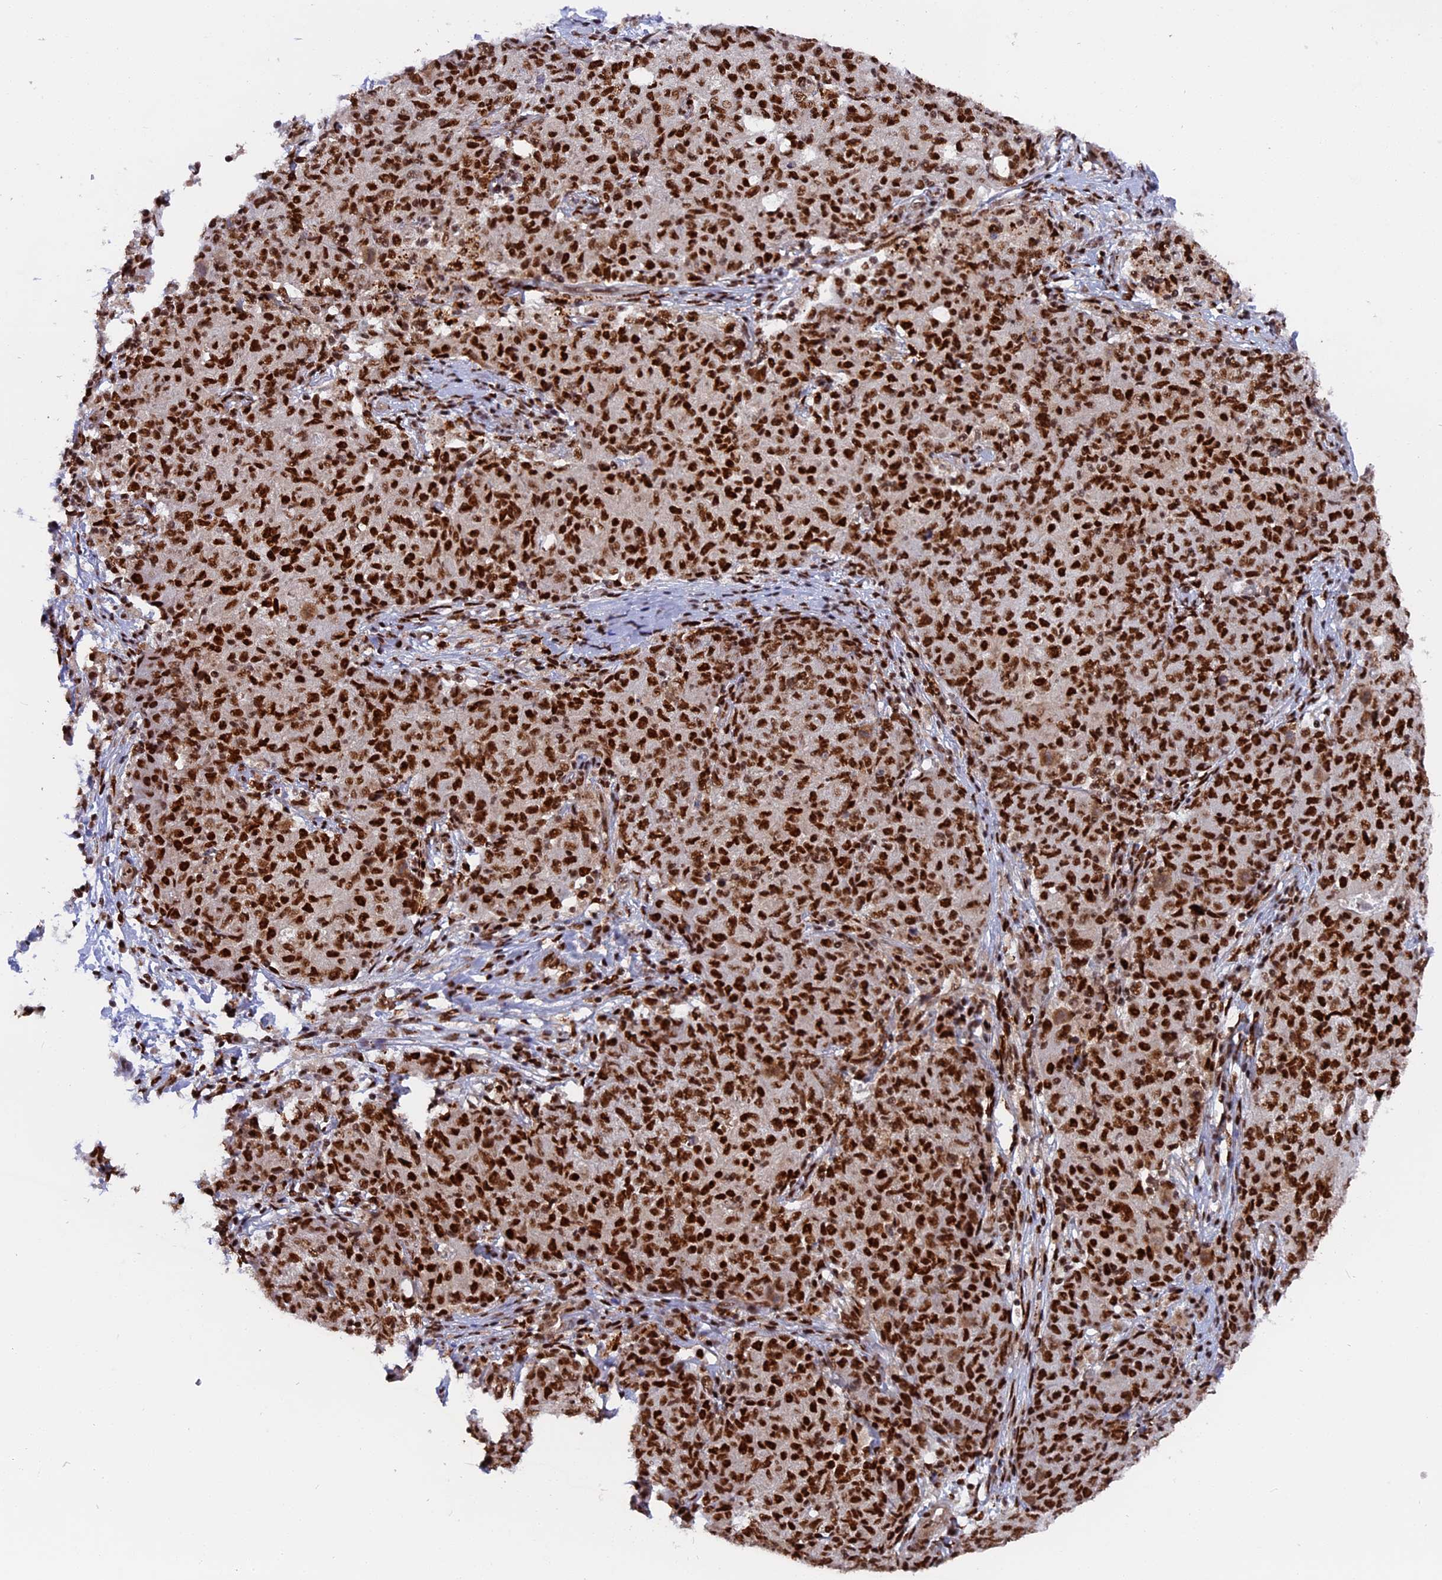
{"staining": {"intensity": "strong", "quantity": ">75%", "location": "nuclear"}, "tissue": "ovarian cancer", "cell_type": "Tumor cells", "image_type": "cancer", "snomed": [{"axis": "morphology", "description": "Carcinoma, endometroid"}, {"axis": "topography", "description": "Ovary"}], "caption": "Immunohistochemical staining of human endometroid carcinoma (ovarian) exhibits high levels of strong nuclear positivity in about >75% of tumor cells. Nuclei are stained in blue.", "gene": "RAMAC", "patient": {"sex": "female", "age": 42}}